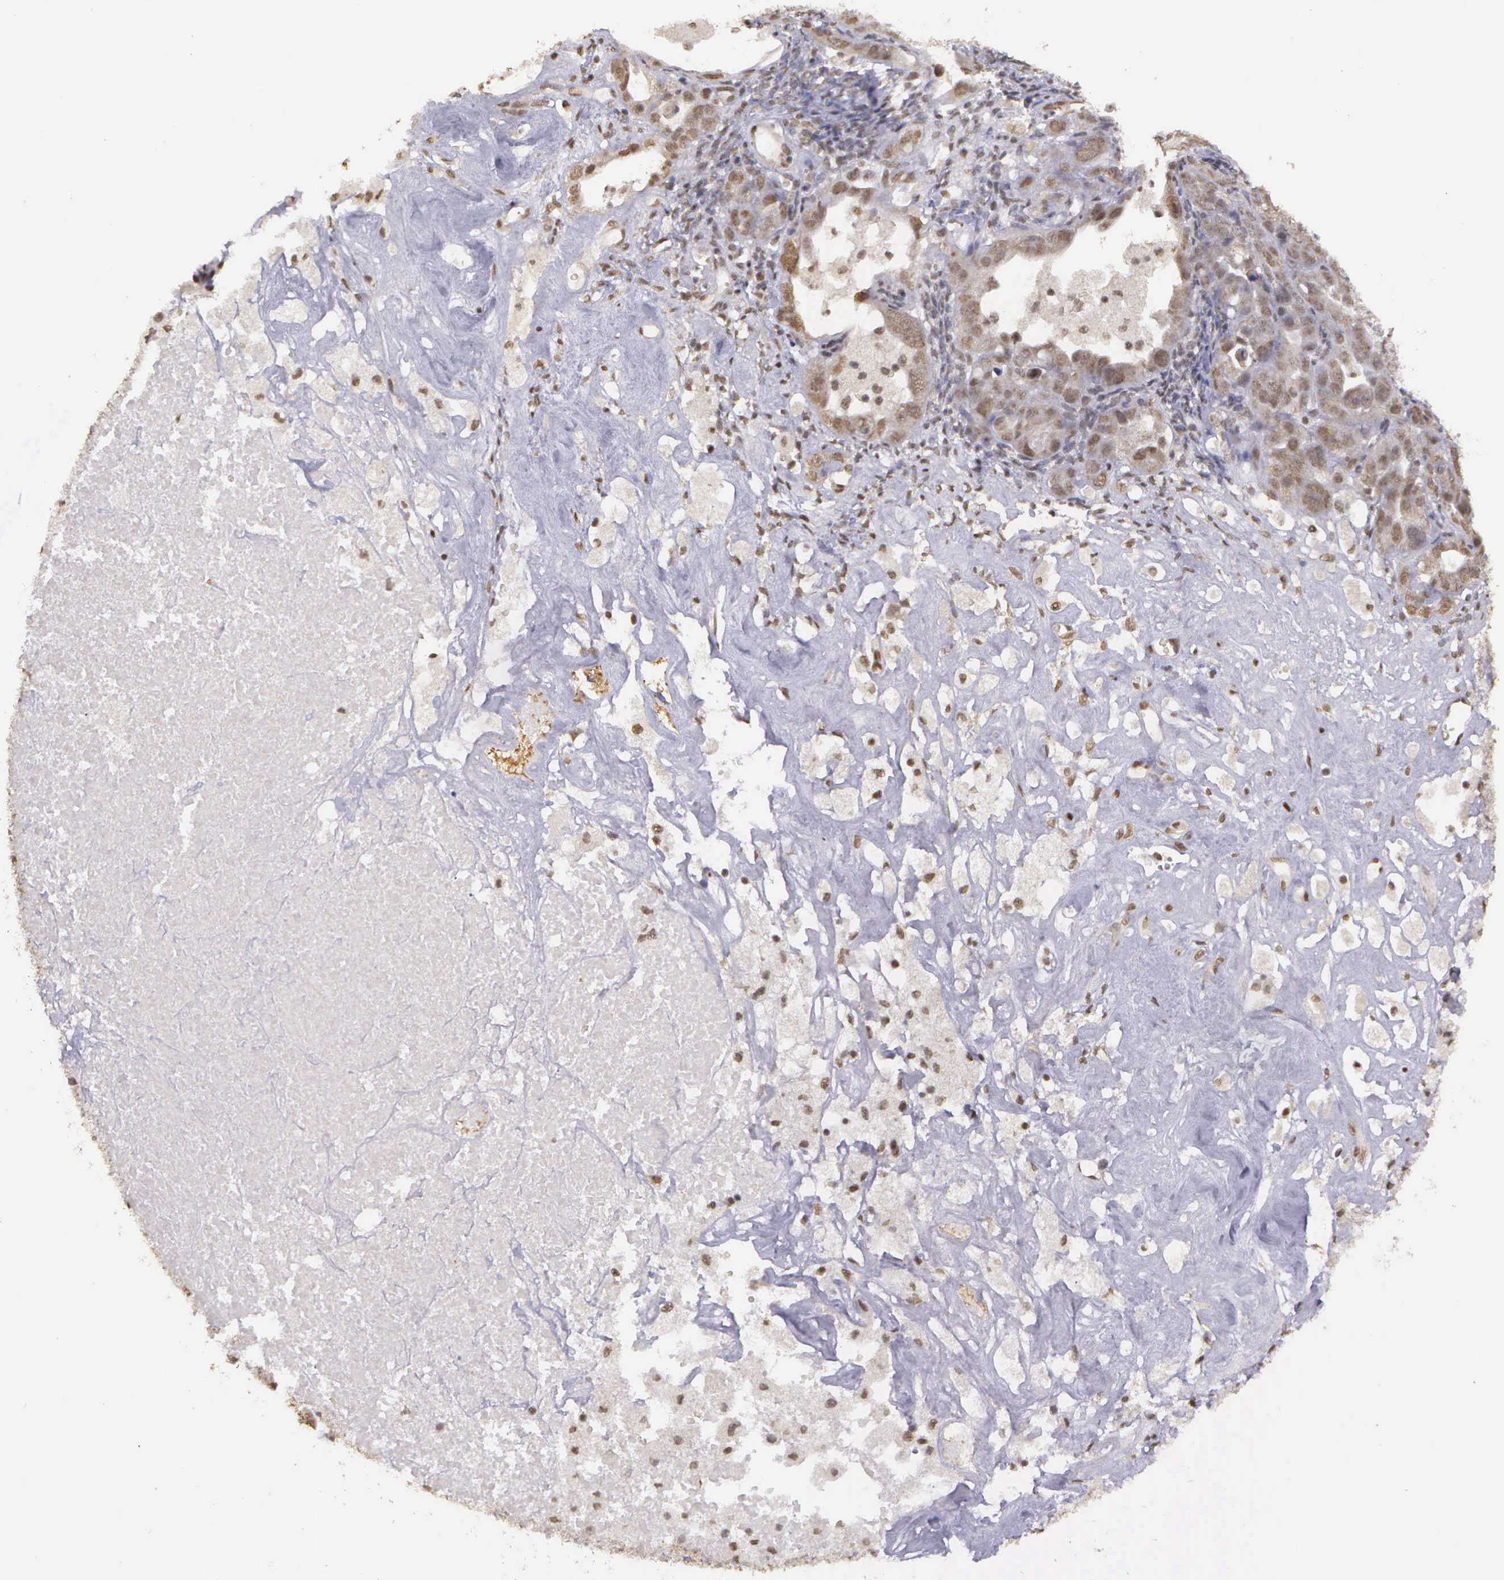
{"staining": {"intensity": "weak", "quantity": ">75%", "location": "nuclear"}, "tissue": "ovarian cancer", "cell_type": "Tumor cells", "image_type": "cancer", "snomed": [{"axis": "morphology", "description": "Cystadenocarcinoma, serous, NOS"}, {"axis": "topography", "description": "Ovary"}], "caption": "An image of ovarian cancer (serous cystadenocarcinoma) stained for a protein reveals weak nuclear brown staining in tumor cells.", "gene": "ARMCX5", "patient": {"sex": "female", "age": 66}}